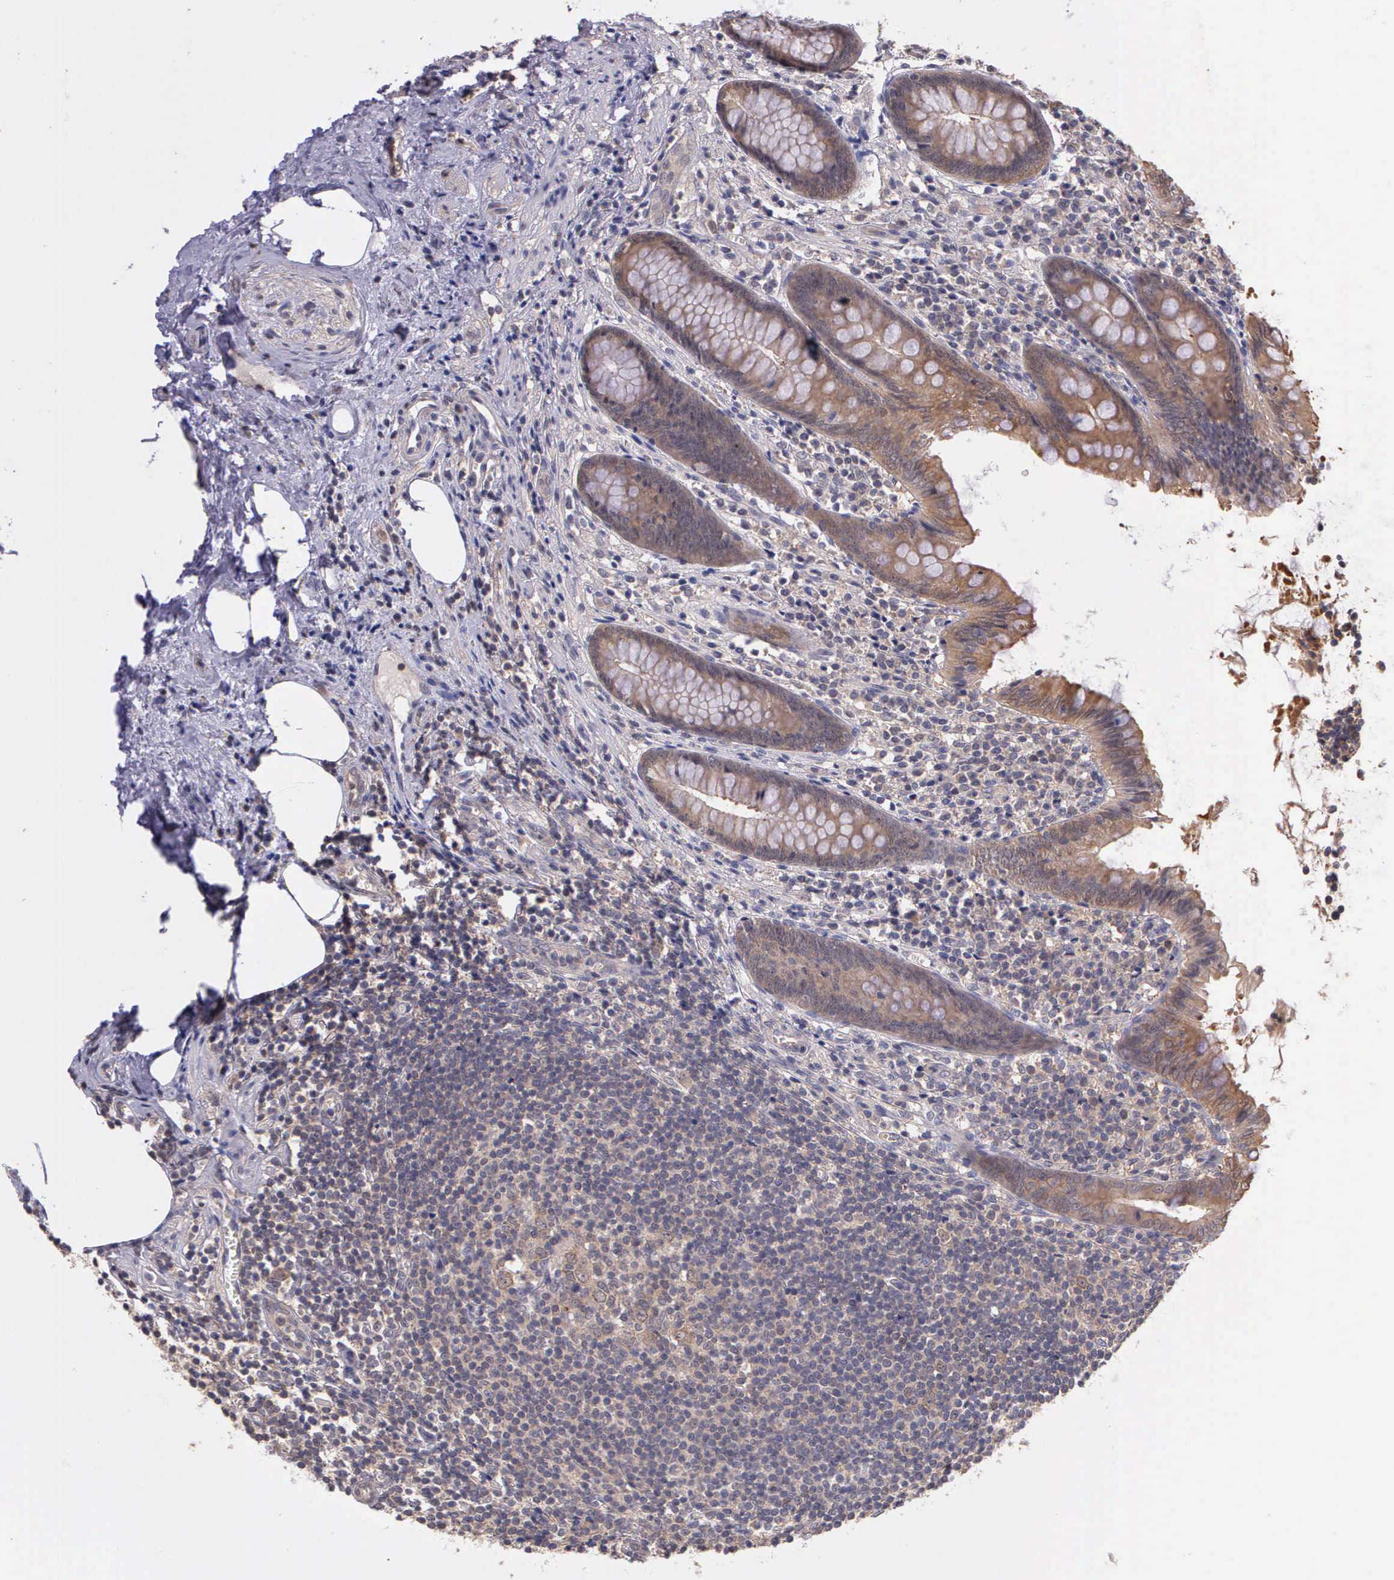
{"staining": {"intensity": "weak", "quantity": ">75%", "location": "cytoplasmic/membranous"}, "tissue": "appendix", "cell_type": "Glandular cells", "image_type": "normal", "snomed": [{"axis": "morphology", "description": "Normal tissue, NOS"}, {"axis": "topography", "description": "Appendix"}], "caption": "IHC micrograph of unremarkable appendix stained for a protein (brown), which exhibits low levels of weak cytoplasmic/membranous staining in approximately >75% of glandular cells.", "gene": "IGBP1P2", "patient": {"sex": "female", "age": 36}}